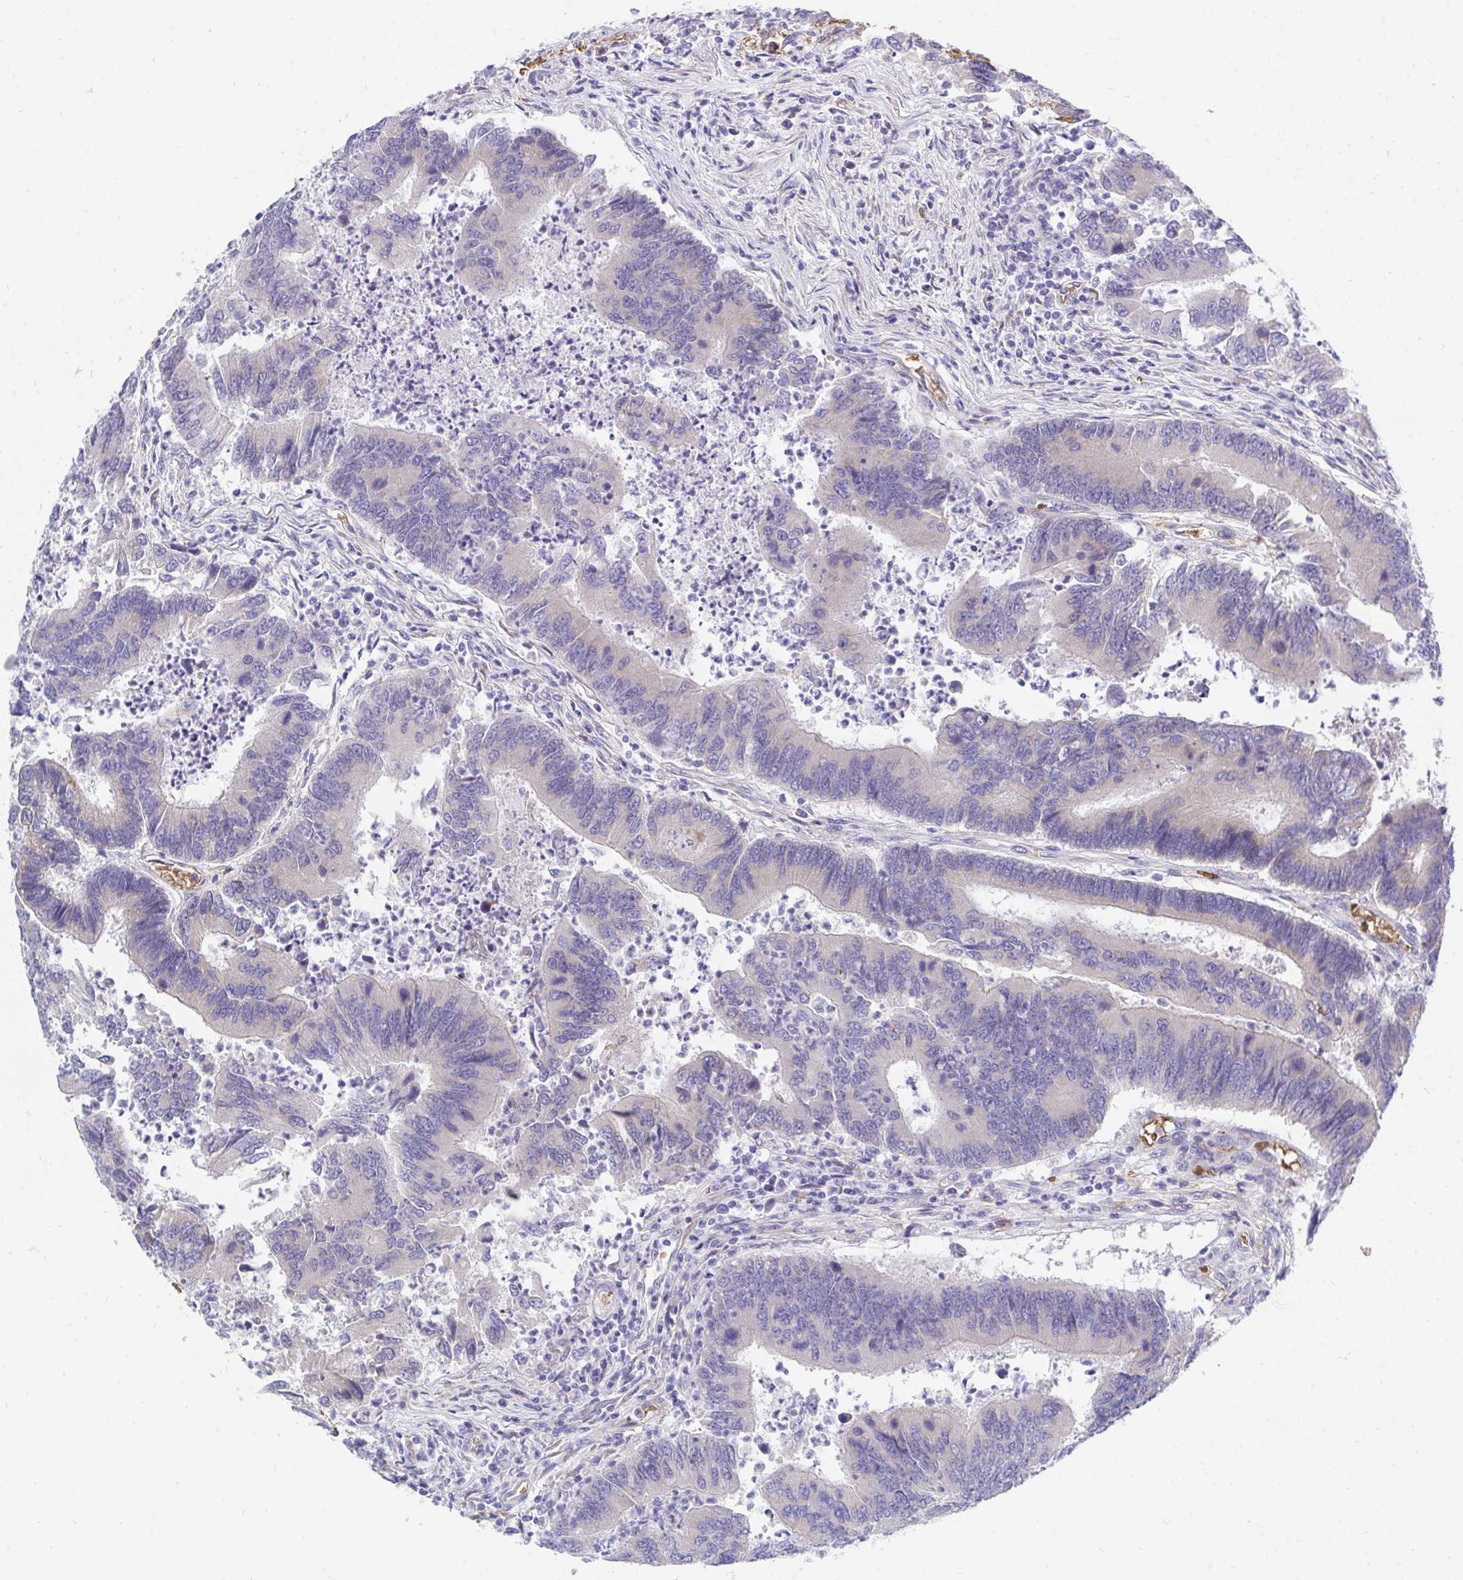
{"staining": {"intensity": "negative", "quantity": "none", "location": "none"}, "tissue": "colorectal cancer", "cell_type": "Tumor cells", "image_type": "cancer", "snomed": [{"axis": "morphology", "description": "Adenocarcinoma, NOS"}, {"axis": "topography", "description": "Colon"}], "caption": "Human adenocarcinoma (colorectal) stained for a protein using immunohistochemistry exhibits no staining in tumor cells.", "gene": "MROH2B", "patient": {"sex": "female", "age": 67}}